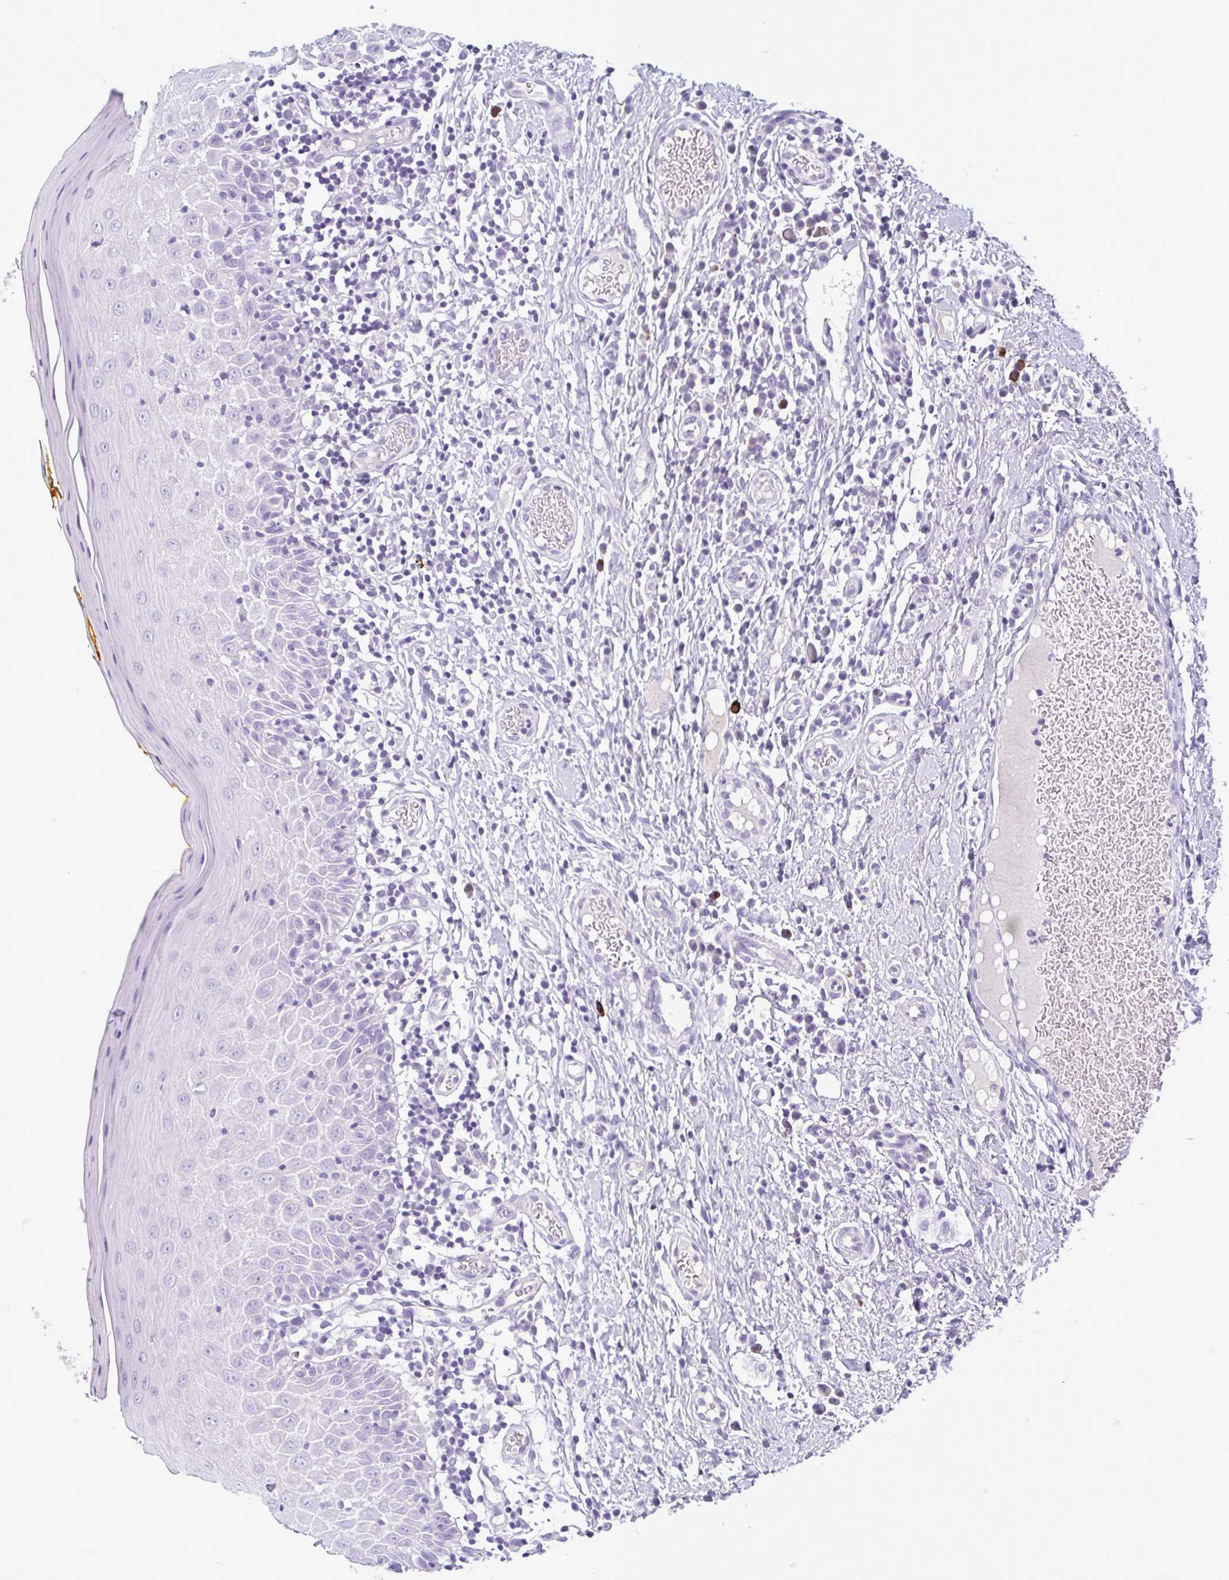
{"staining": {"intensity": "negative", "quantity": "none", "location": "none"}, "tissue": "oral mucosa", "cell_type": "Squamous epithelial cells", "image_type": "normal", "snomed": [{"axis": "morphology", "description": "Normal tissue, NOS"}, {"axis": "topography", "description": "Oral tissue"}, {"axis": "topography", "description": "Tounge, NOS"}], "caption": "IHC of normal human oral mucosa exhibits no positivity in squamous epithelial cells.", "gene": "INAFM1", "patient": {"sex": "female", "age": 58}}